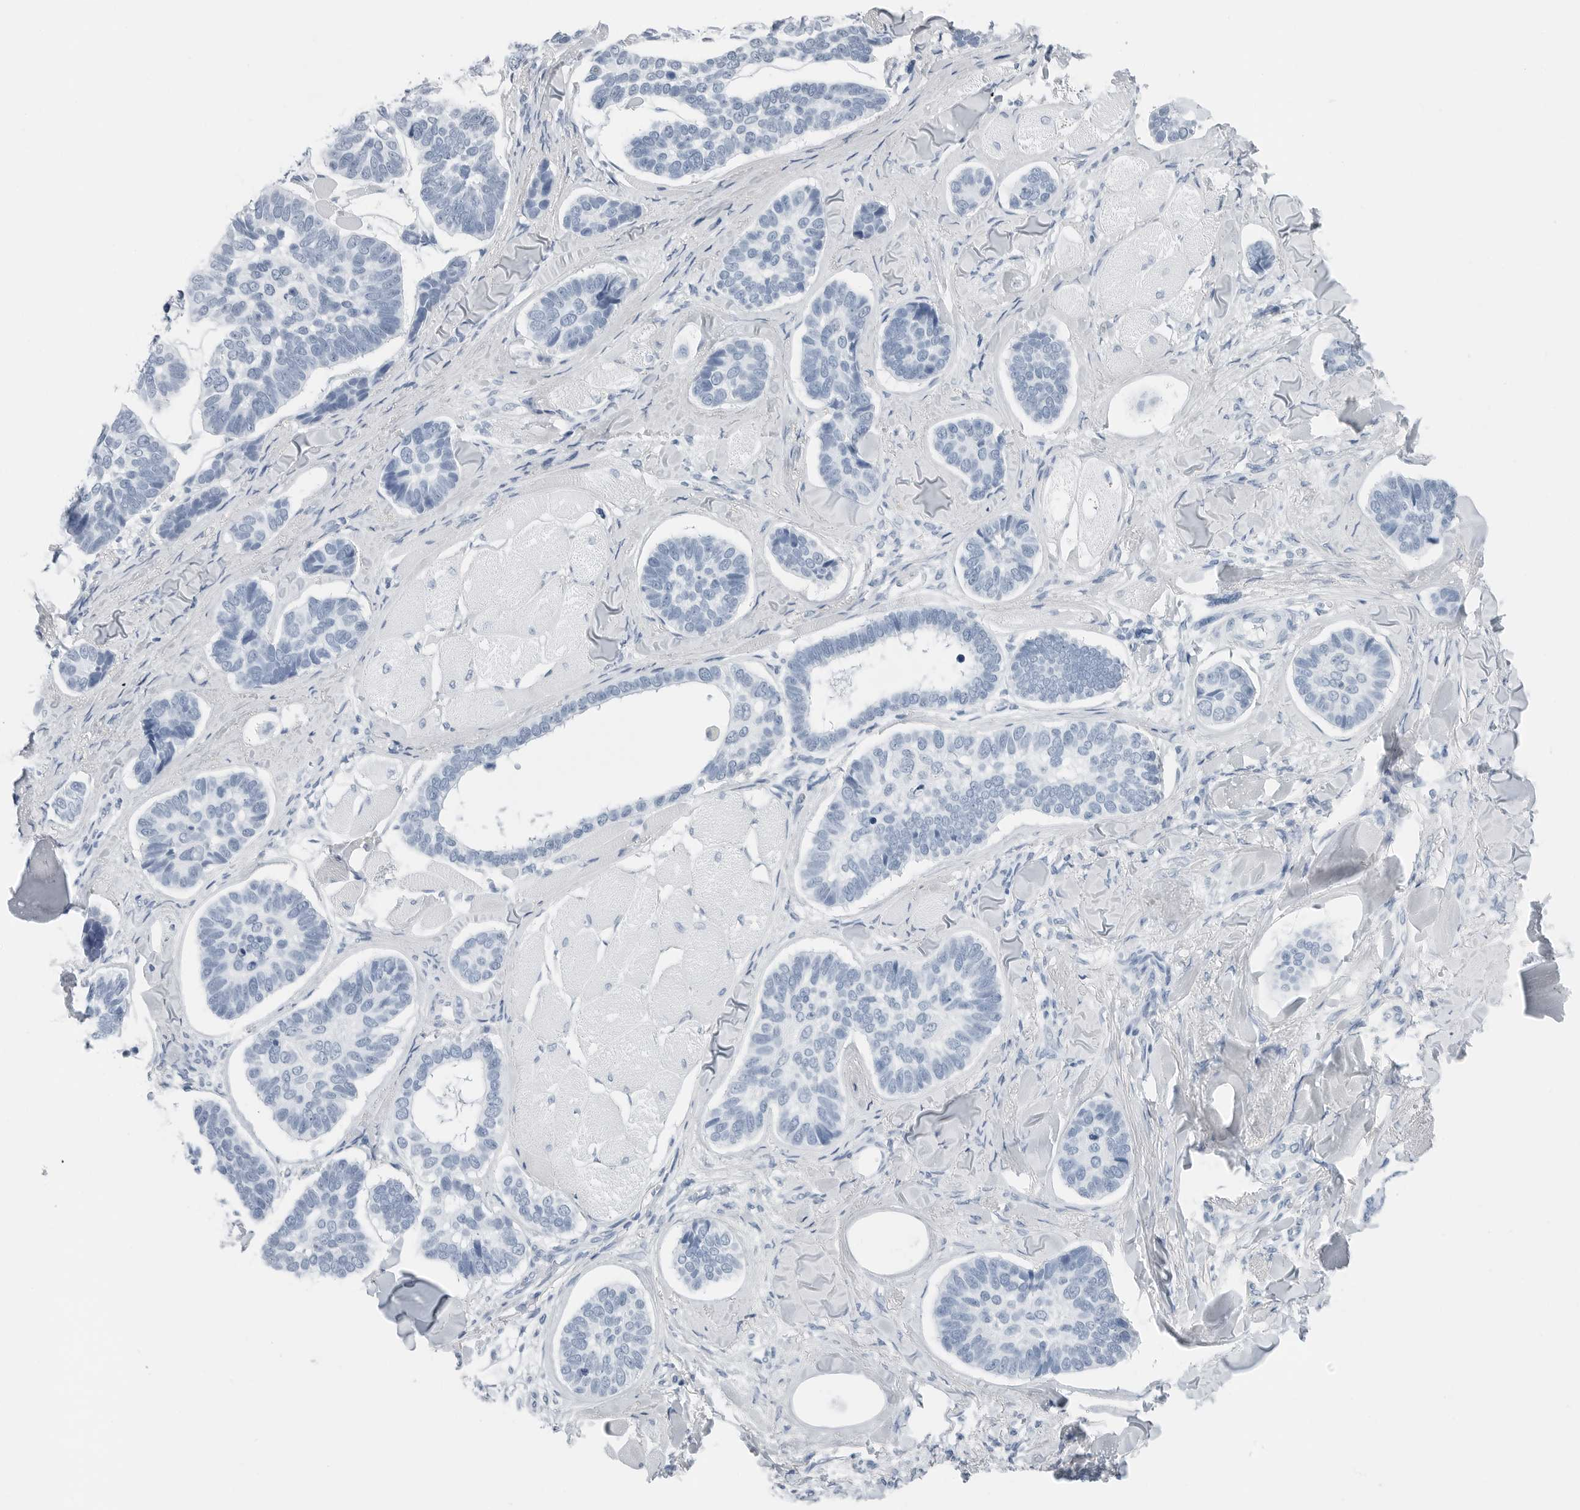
{"staining": {"intensity": "negative", "quantity": "none", "location": "none"}, "tissue": "skin cancer", "cell_type": "Tumor cells", "image_type": "cancer", "snomed": [{"axis": "morphology", "description": "Basal cell carcinoma"}, {"axis": "topography", "description": "Skin"}], "caption": "This is an immunohistochemistry histopathology image of human basal cell carcinoma (skin). There is no expression in tumor cells.", "gene": "SLPI", "patient": {"sex": "male", "age": 62}}